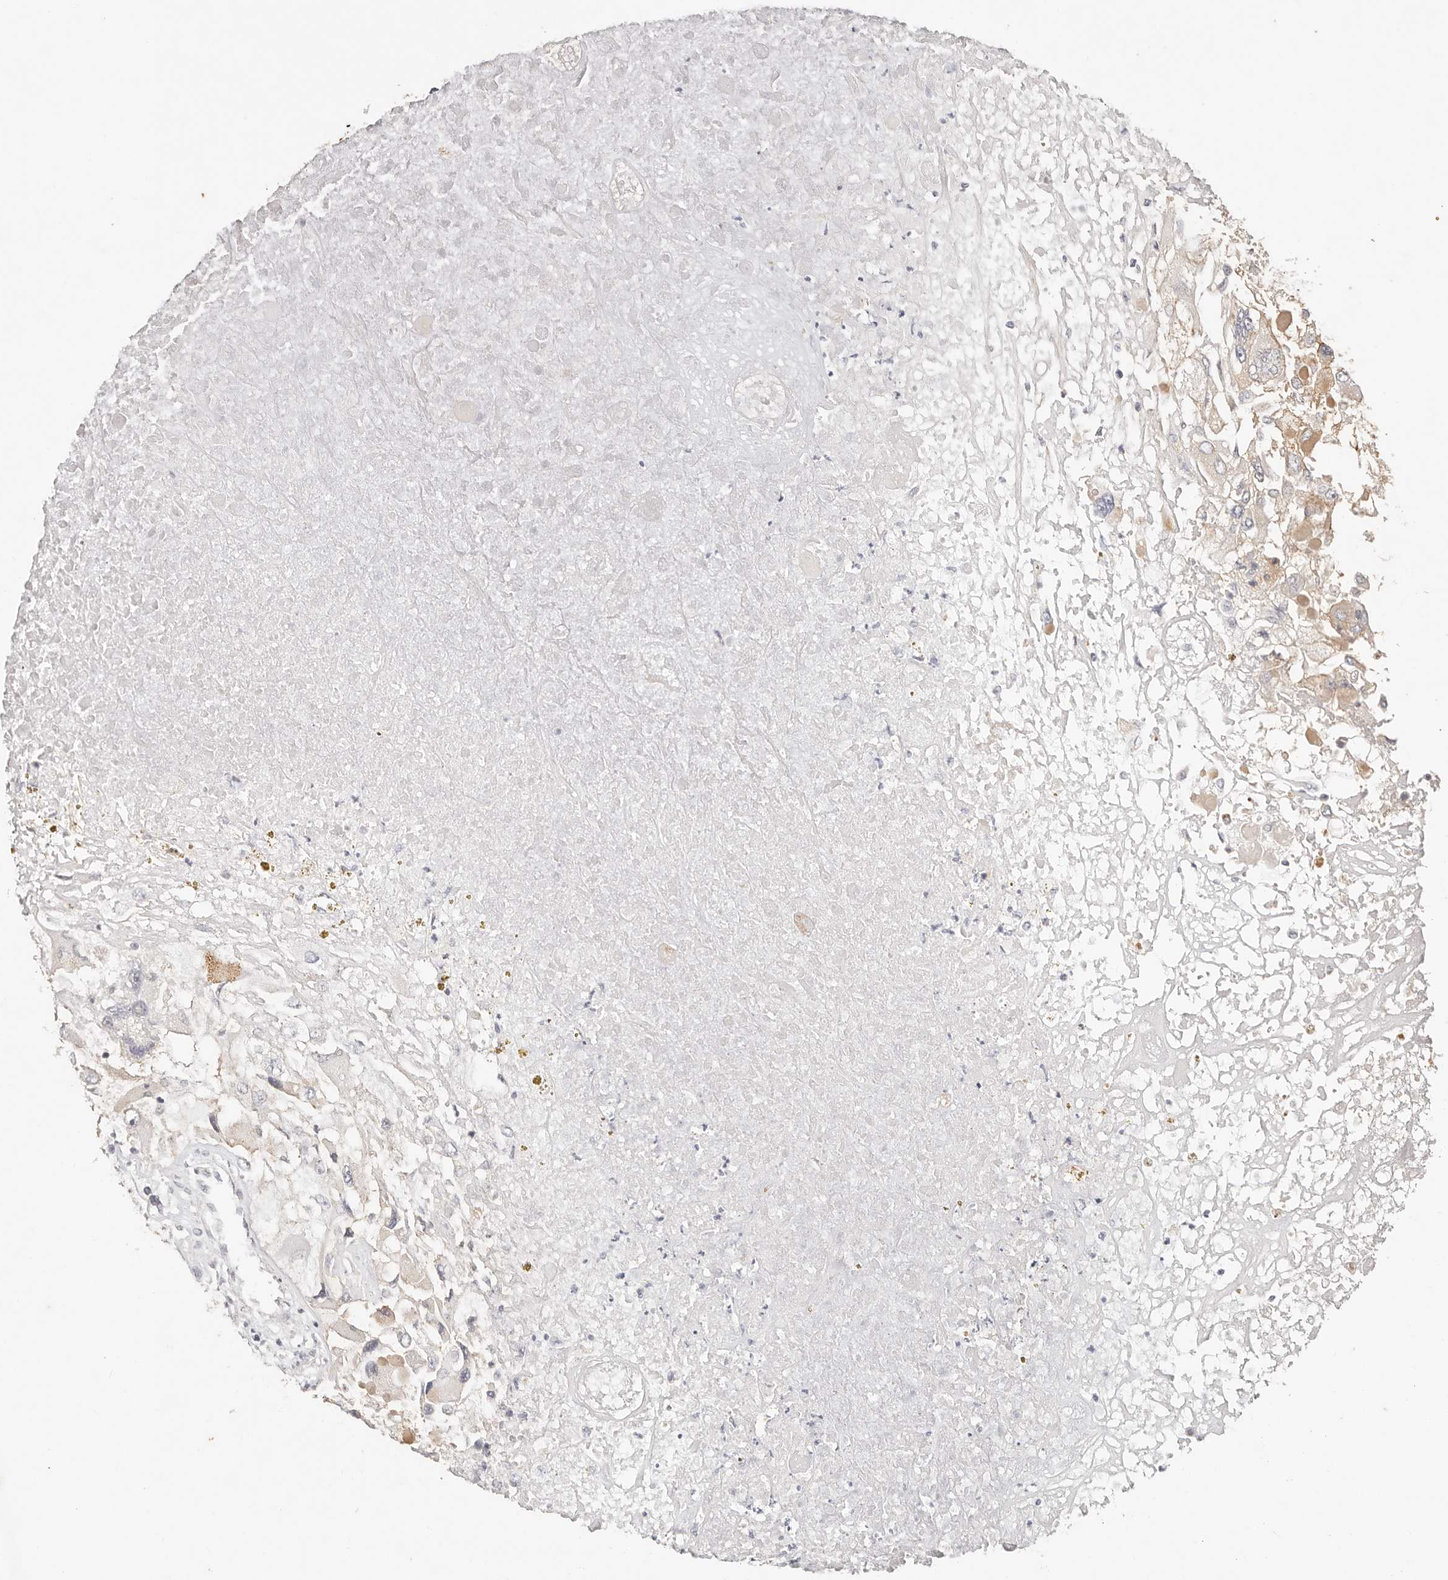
{"staining": {"intensity": "weak", "quantity": "<25%", "location": "cytoplasmic/membranous"}, "tissue": "renal cancer", "cell_type": "Tumor cells", "image_type": "cancer", "snomed": [{"axis": "morphology", "description": "Adenocarcinoma, NOS"}, {"axis": "topography", "description": "Kidney"}], "caption": "IHC micrograph of neoplastic tissue: human renal cancer stained with DAB (3,3'-diaminobenzidine) shows no significant protein staining in tumor cells.", "gene": "CXADR", "patient": {"sex": "female", "age": 52}}